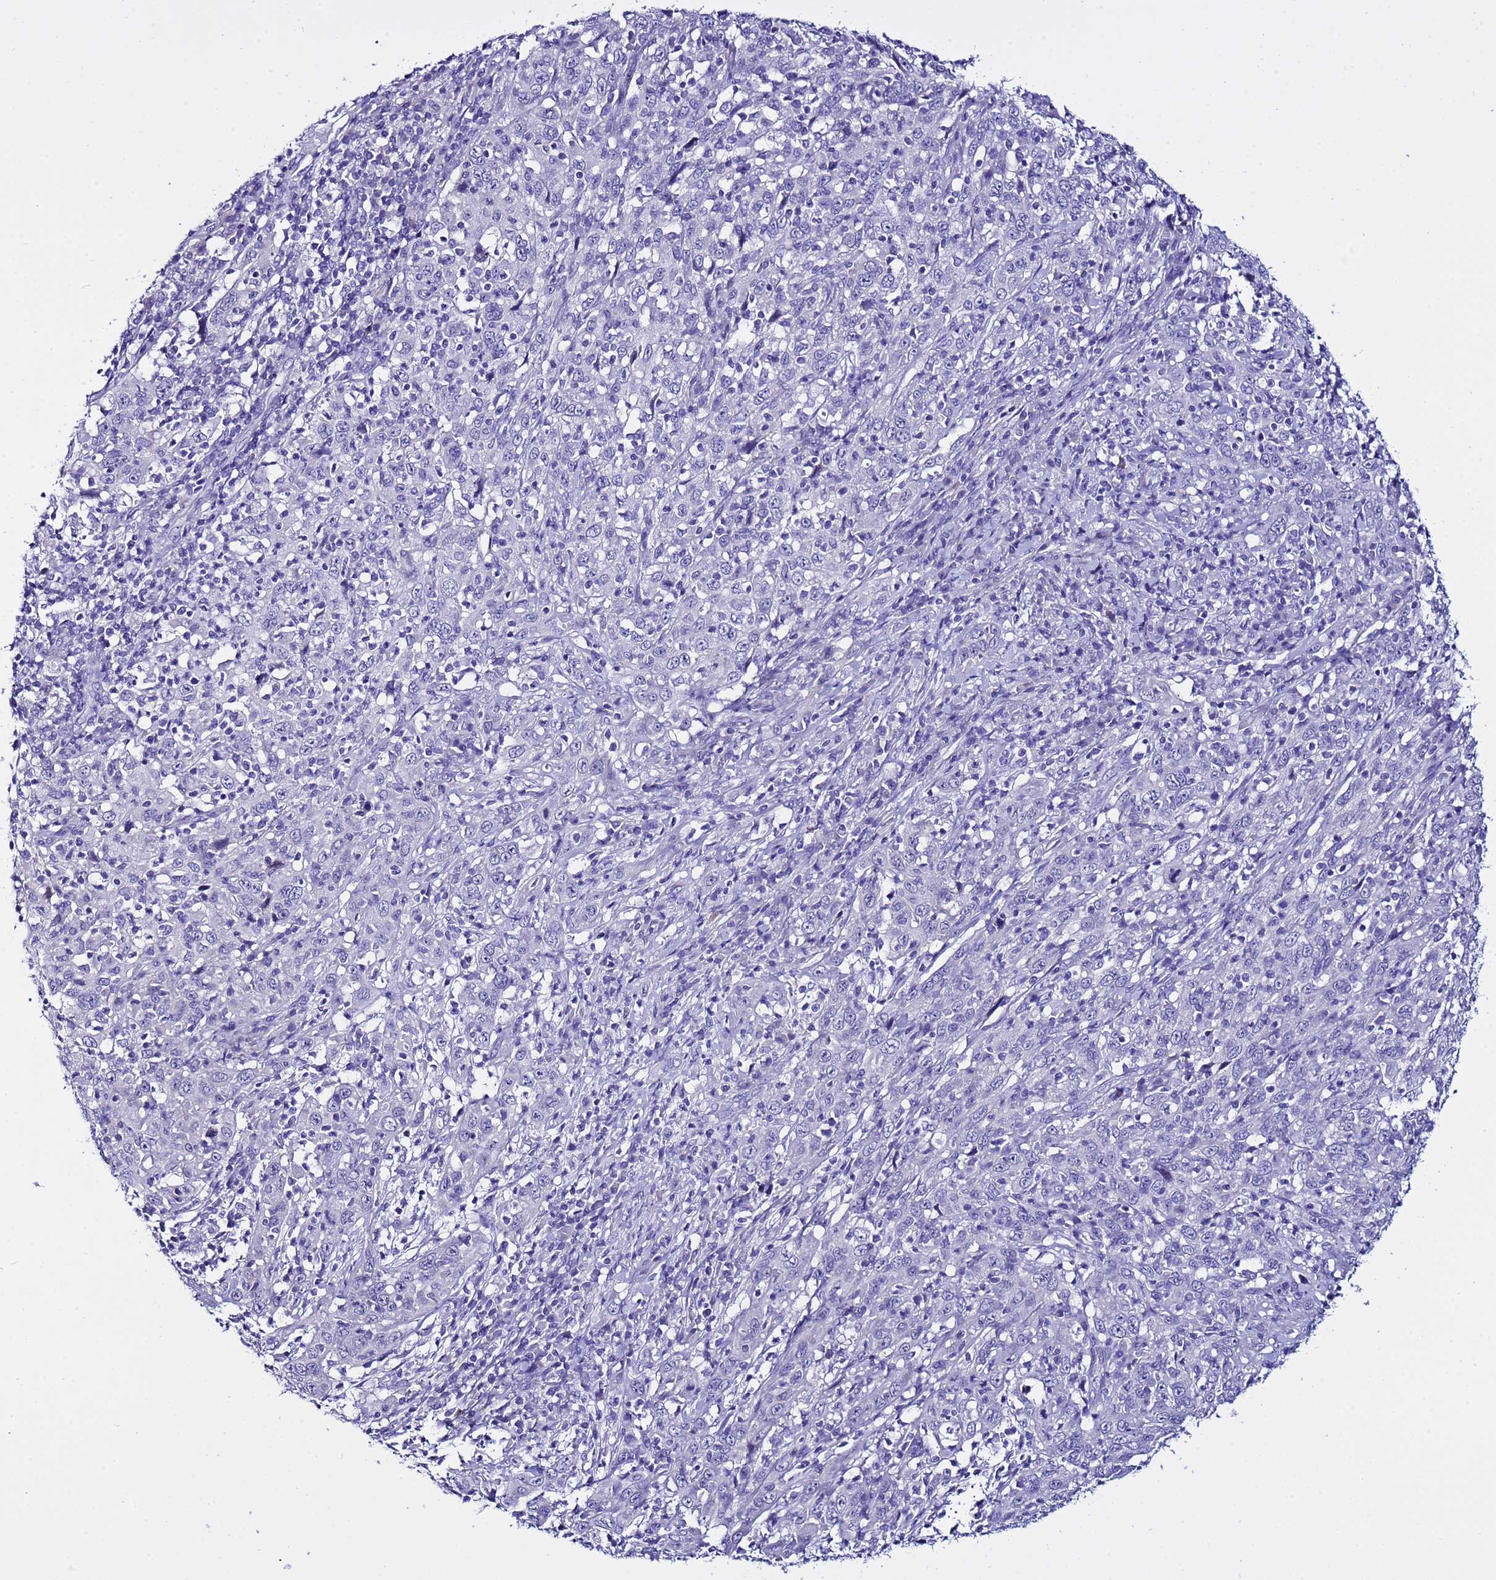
{"staining": {"intensity": "negative", "quantity": "none", "location": "none"}, "tissue": "cervical cancer", "cell_type": "Tumor cells", "image_type": "cancer", "snomed": [{"axis": "morphology", "description": "Squamous cell carcinoma, NOS"}, {"axis": "topography", "description": "Cervix"}], "caption": "The immunohistochemistry micrograph has no significant staining in tumor cells of cervical squamous cell carcinoma tissue. The staining is performed using DAB (3,3'-diaminobenzidine) brown chromogen with nuclei counter-stained in using hematoxylin.", "gene": "IGSF11", "patient": {"sex": "female", "age": 46}}